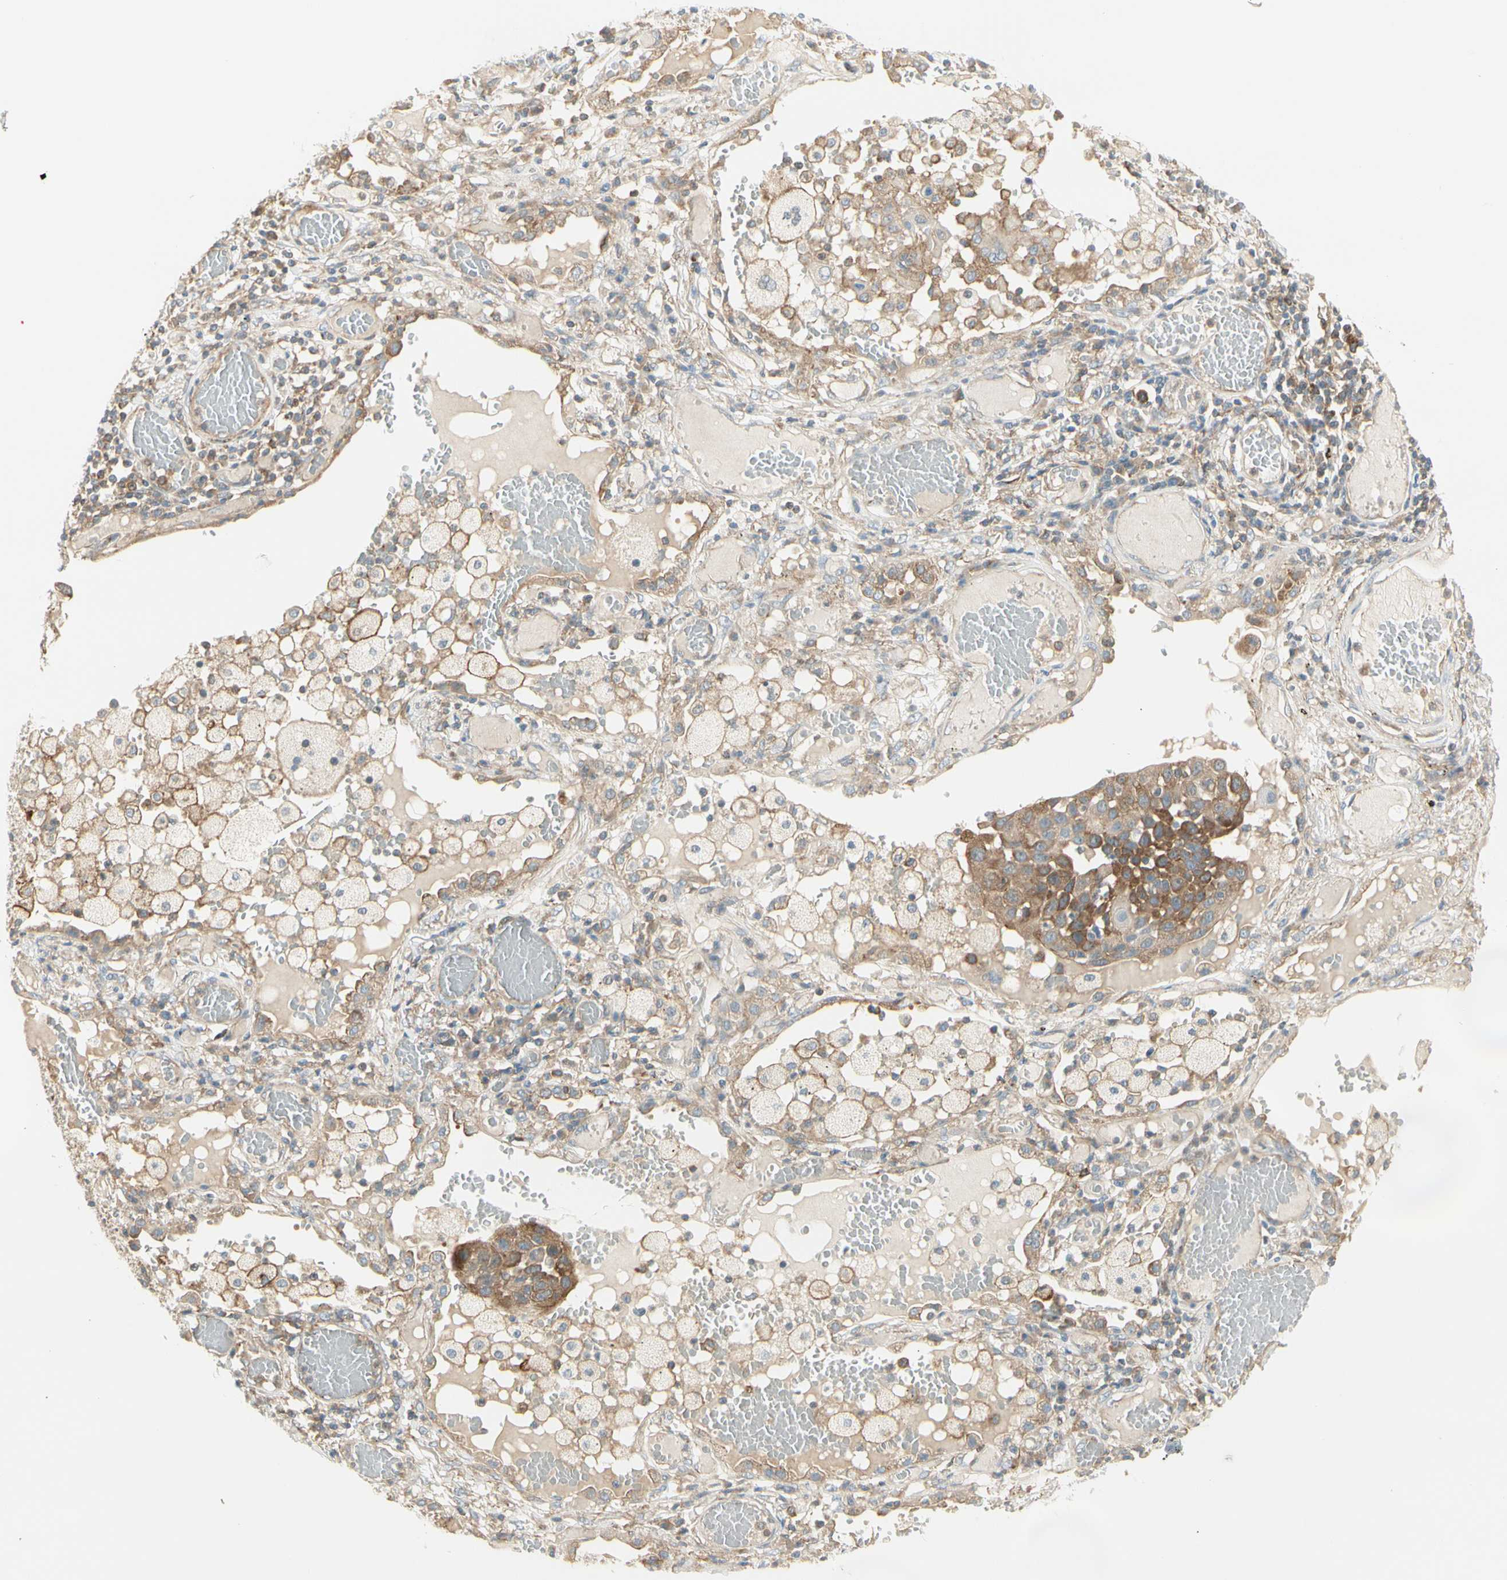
{"staining": {"intensity": "negative", "quantity": "none", "location": "none"}, "tissue": "lung cancer", "cell_type": "Tumor cells", "image_type": "cancer", "snomed": [{"axis": "morphology", "description": "Squamous cell carcinoma, NOS"}, {"axis": "topography", "description": "Lung"}], "caption": "Photomicrograph shows no protein positivity in tumor cells of lung squamous cell carcinoma tissue.", "gene": "AGFG1", "patient": {"sex": "male", "age": 71}}